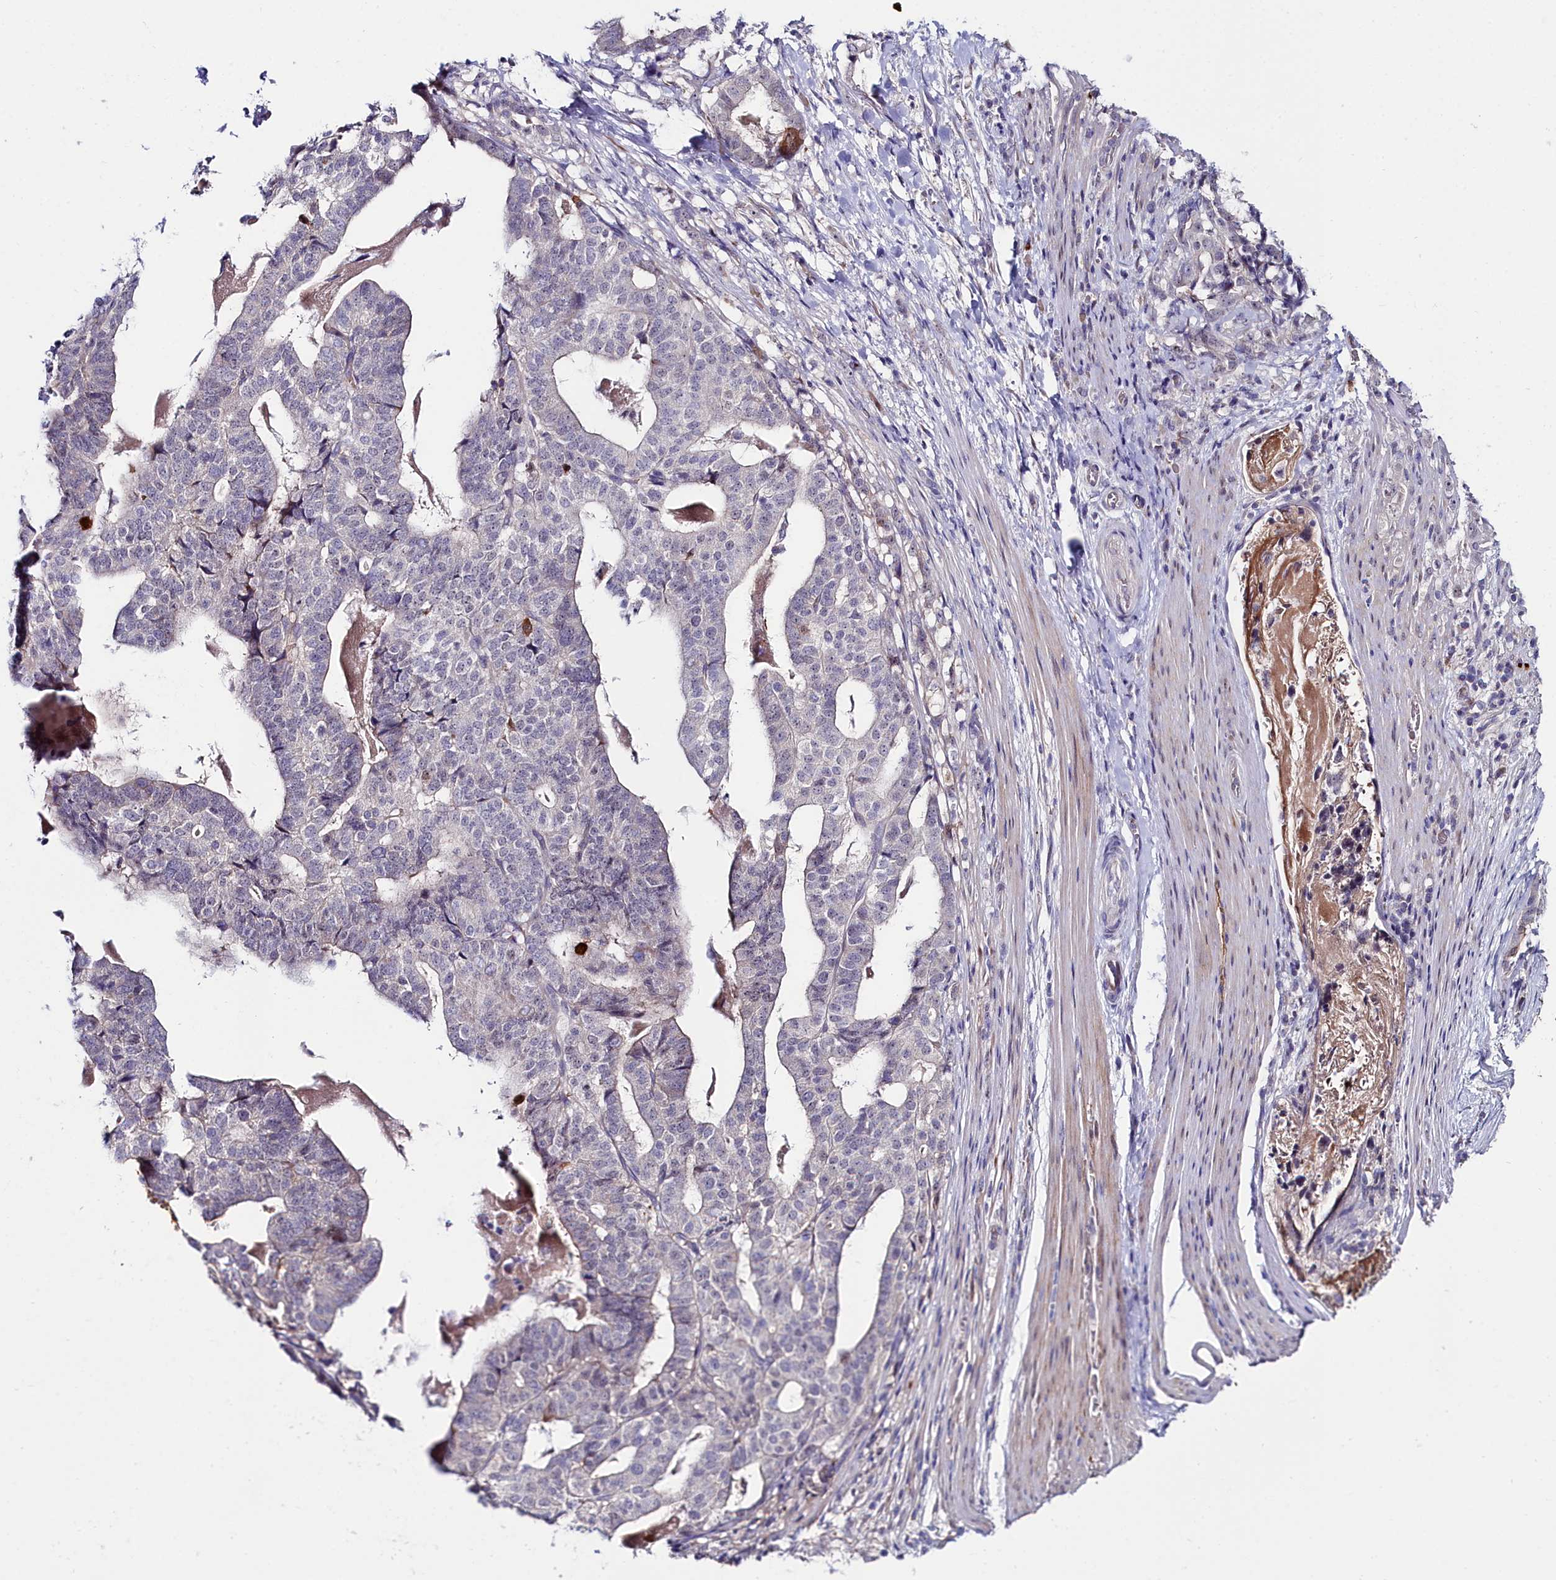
{"staining": {"intensity": "negative", "quantity": "none", "location": "none"}, "tissue": "stomach cancer", "cell_type": "Tumor cells", "image_type": "cancer", "snomed": [{"axis": "morphology", "description": "Adenocarcinoma, NOS"}, {"axis": "topography", "description": "Stomach"}], "caption": "This is an immunohistochemistry micrograph of human stomach cancer (adenocarcinoma). There is no positivity in tumor cells.", "gene": "KCTD18", "patient": {"sex": "male", "age": 48}}